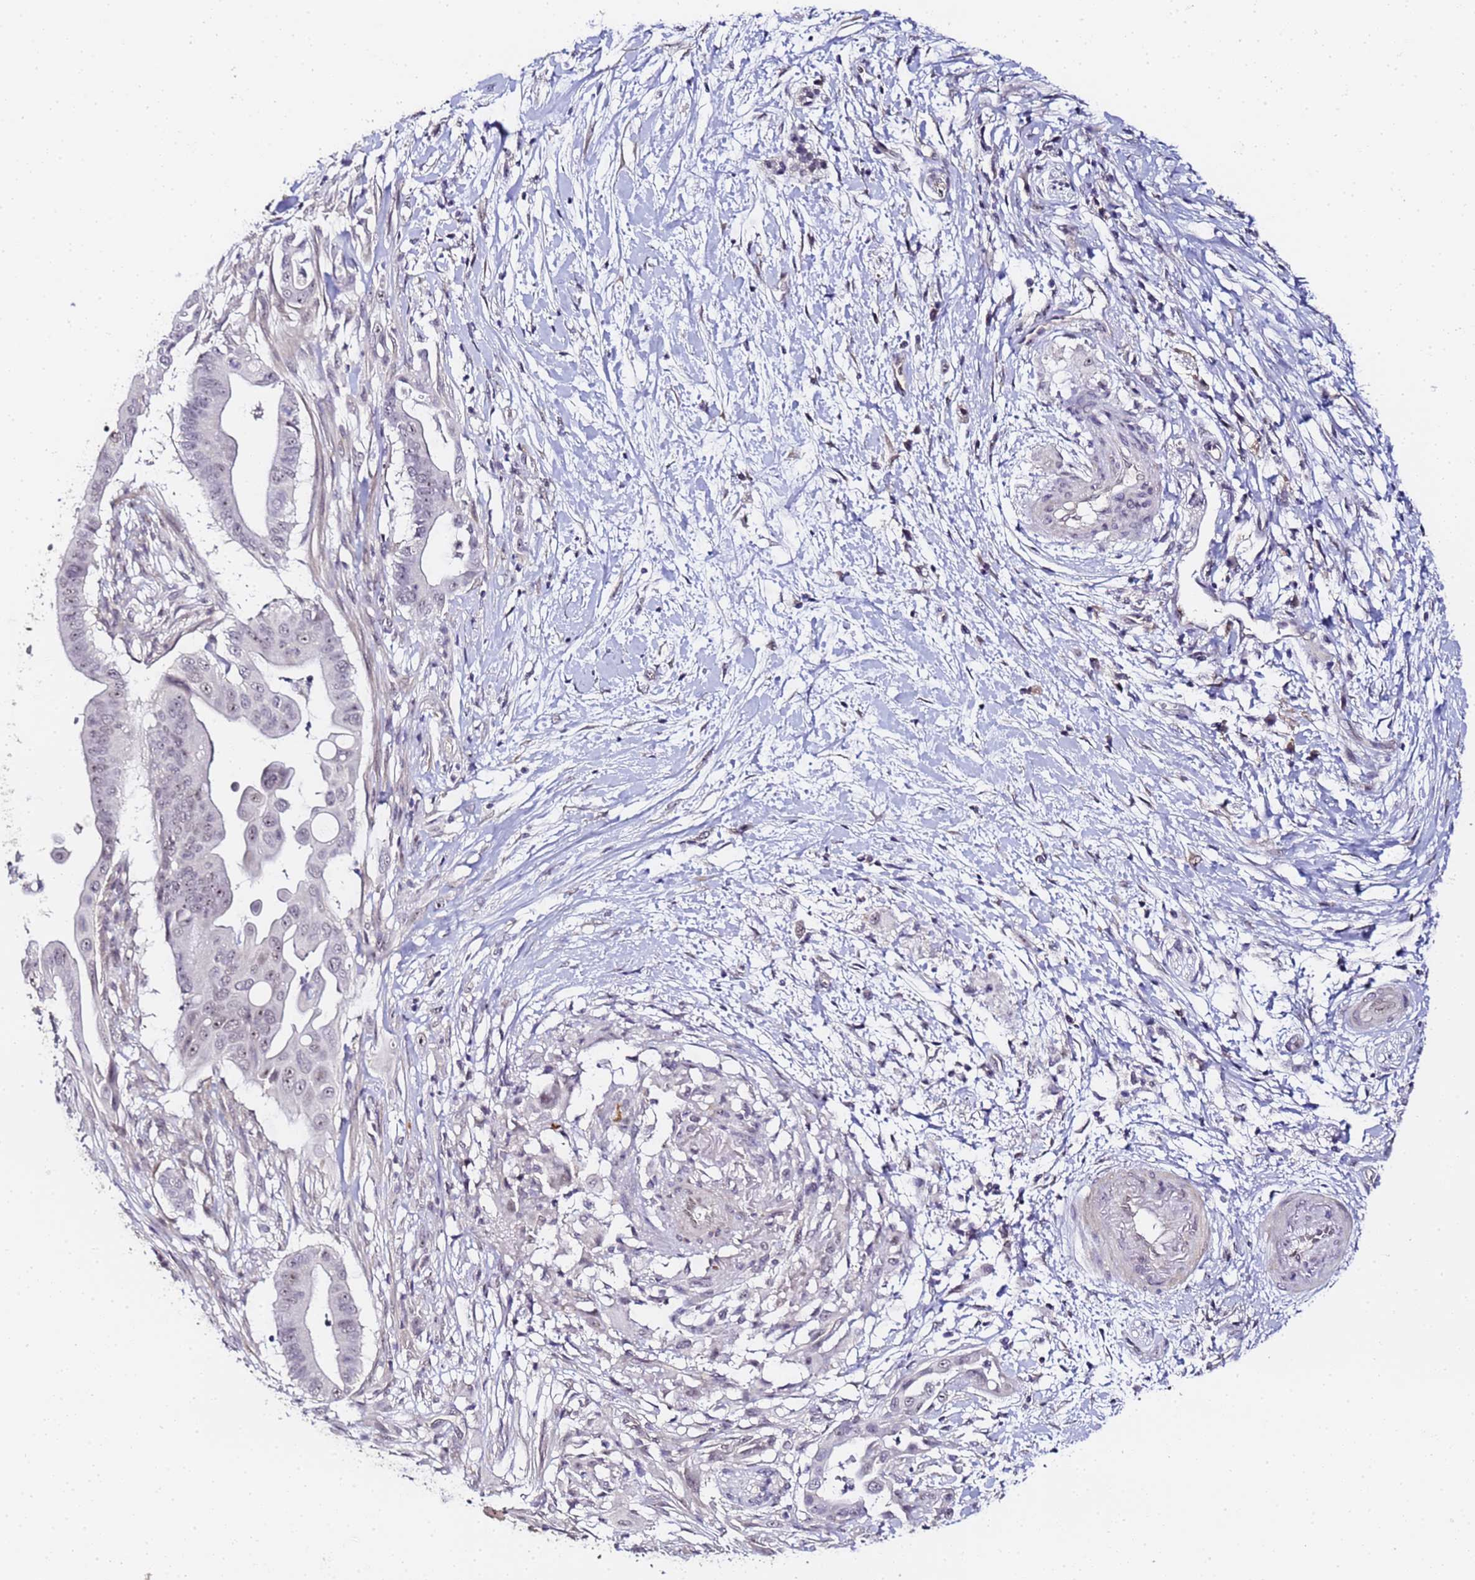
{"staining": {"intensity": "weak", "quantity": "<25%", "location": "nuclear"}, "tissue": "pancreatic cancer", "cell_type": "Tumor cells", "image_type": "cancer", "snomed": [{"axis": "morphology", "description": "Adenocarcinoma, NOS"}, {"axis": "topography", "description": "Pancreas"}], "caption": "High power microscopy photomicrograph of an immunohistochemistry photomicrograph of pancreatic cancer (adenocarcinoma), revealing no significant expression in tumor cells. (DAB immunohistochemistry visualized using brightfield microscopy, high magnification).", "gene": "LSM3", "patient": {"sex": "male", "age": 68}}